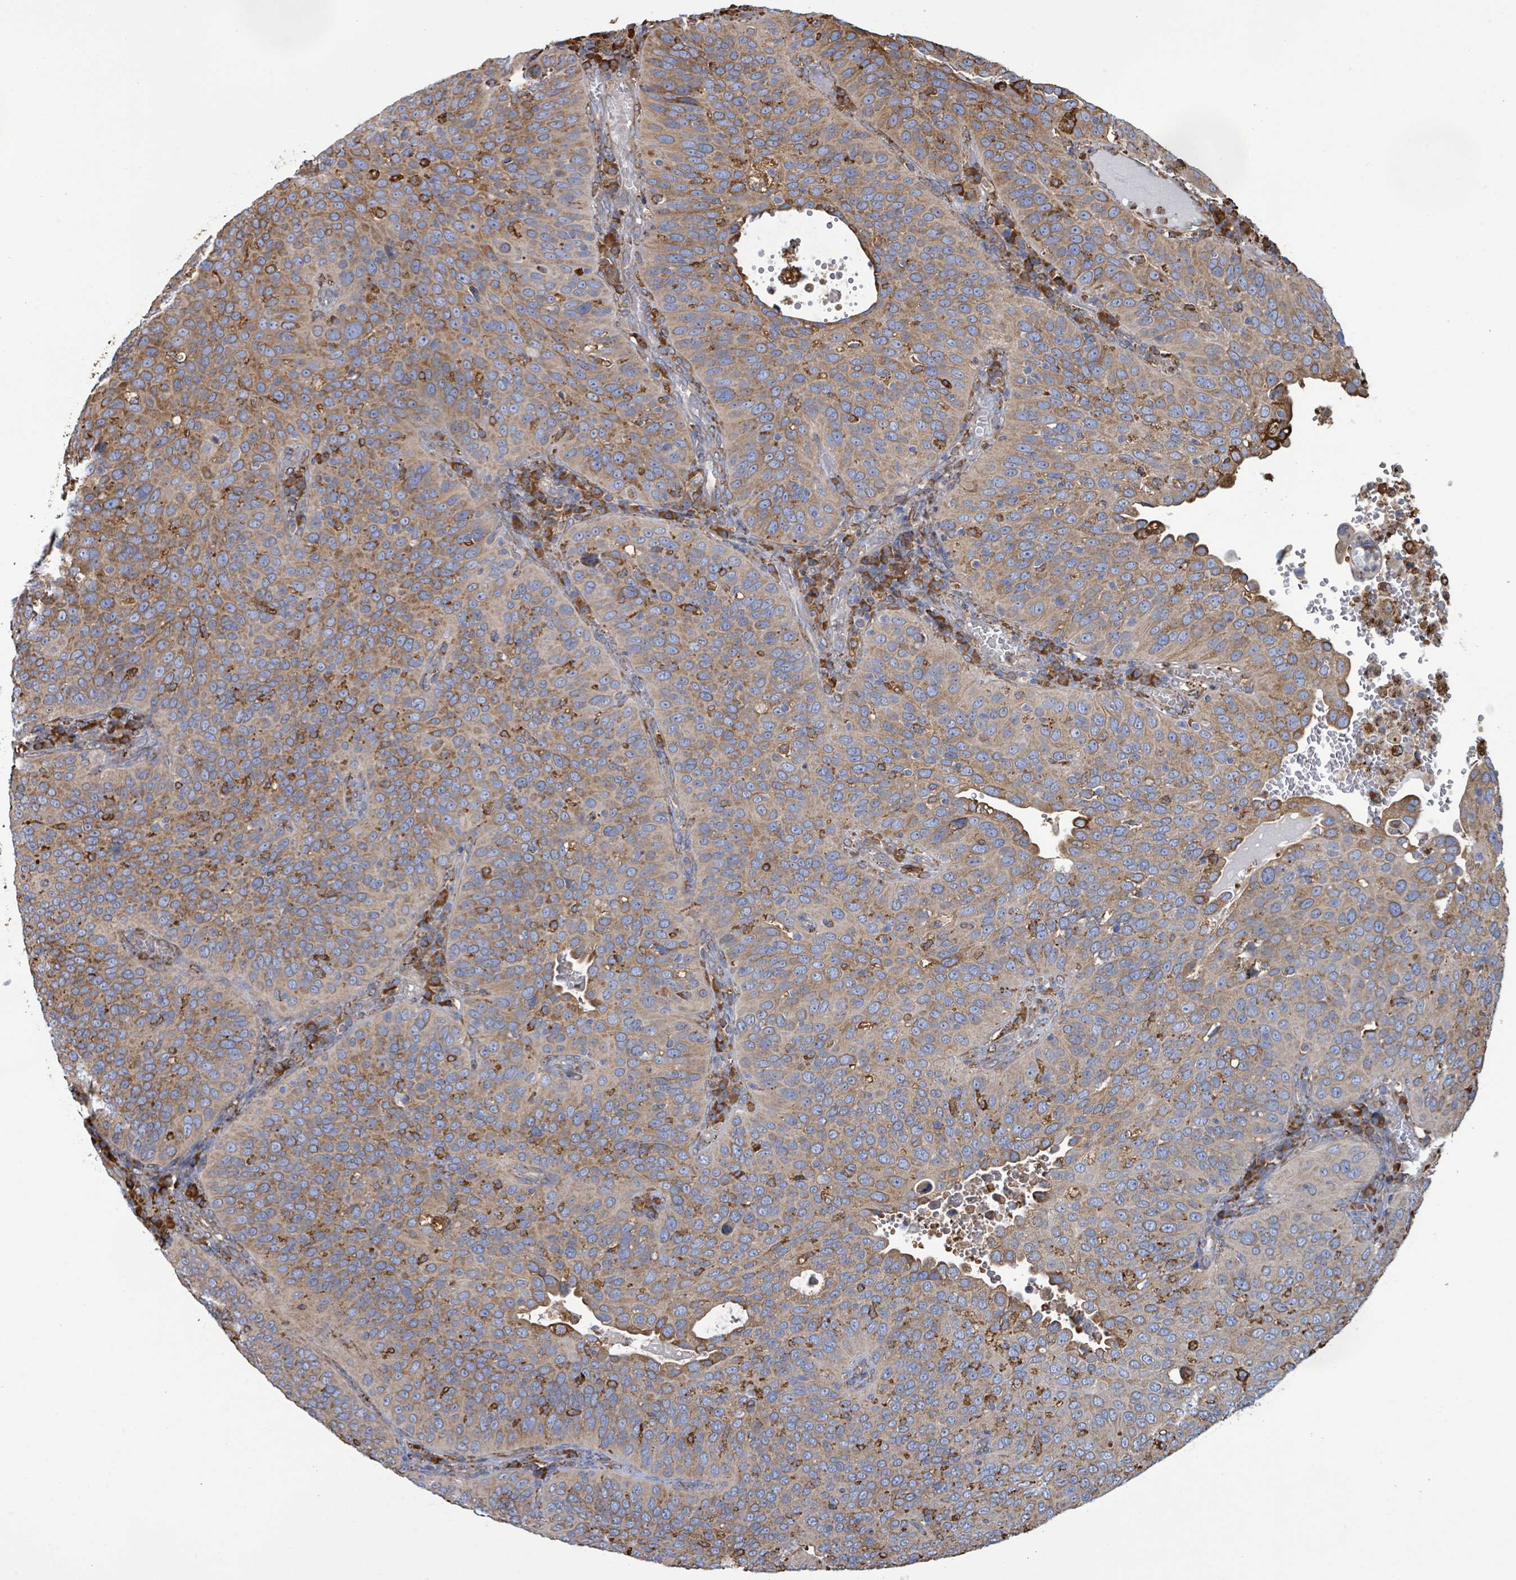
{"staining": {"intensity": "moderate", "quantity": ">75%", "location": "cytoplasmic/membranous"}, "tissue": "cervical cancer", "cell_type": "Tumor cells", "image_type": "cancer", "snomed": [{"axis": "morphology", "description": "Squamous cell carcinoma, NOS"}, {"axis": "topography", "description": "Cervix"}], "caption": "Protein analysis of cervical squamous cell carcinoma tissue reveals moderate cytoplasmic/membranous expression in approximately >75% of tumor cells.", "gene": "RFPL4A", "patient": {"sex": "female", "age": 36}}